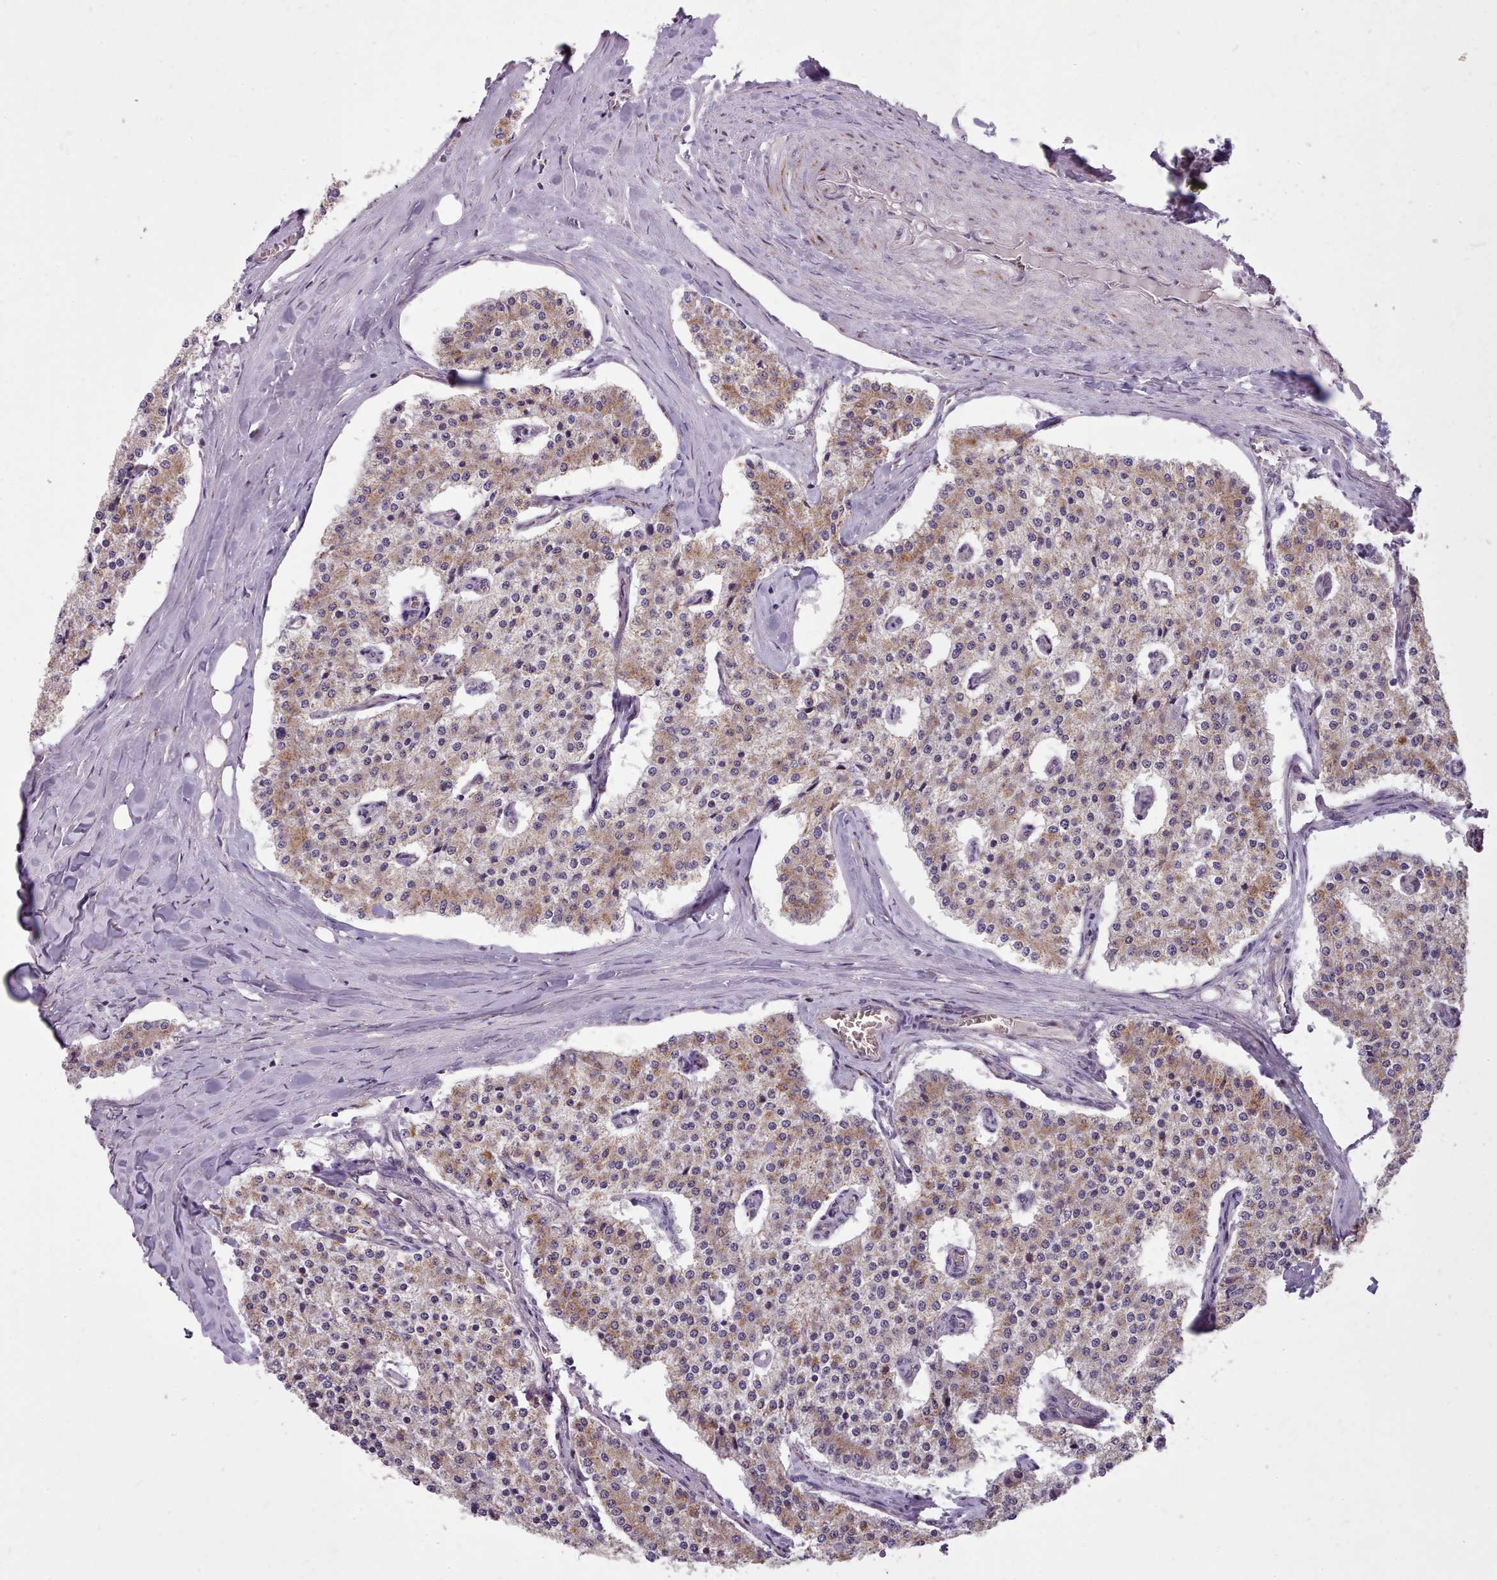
{"staining": {"intensity": "moderate", "quantity": ">75%", "location": "cytoplasmic/membranous"}, "tissue": "carcinoid", "cell_type": "Tumor cells", "image_type": "cancer", "snomed": [{"axis": "morphology", "description": "Carcinoid, malignant, NOS"}, {"axis": "topography", "description": "Colon"}], "caption": "Carcinoid (malignant) was stained to show a protein in brown. There is medium levels of moderate cytoplasmic/membranous positivity in about >75% of tumor cells. (Stains: DAB in brown, nuclei in blue, Microscopy: brightfield microscopy at high magnification).", "gene": "FKBP10", "patient": {"sex": "female", "age": 52}}